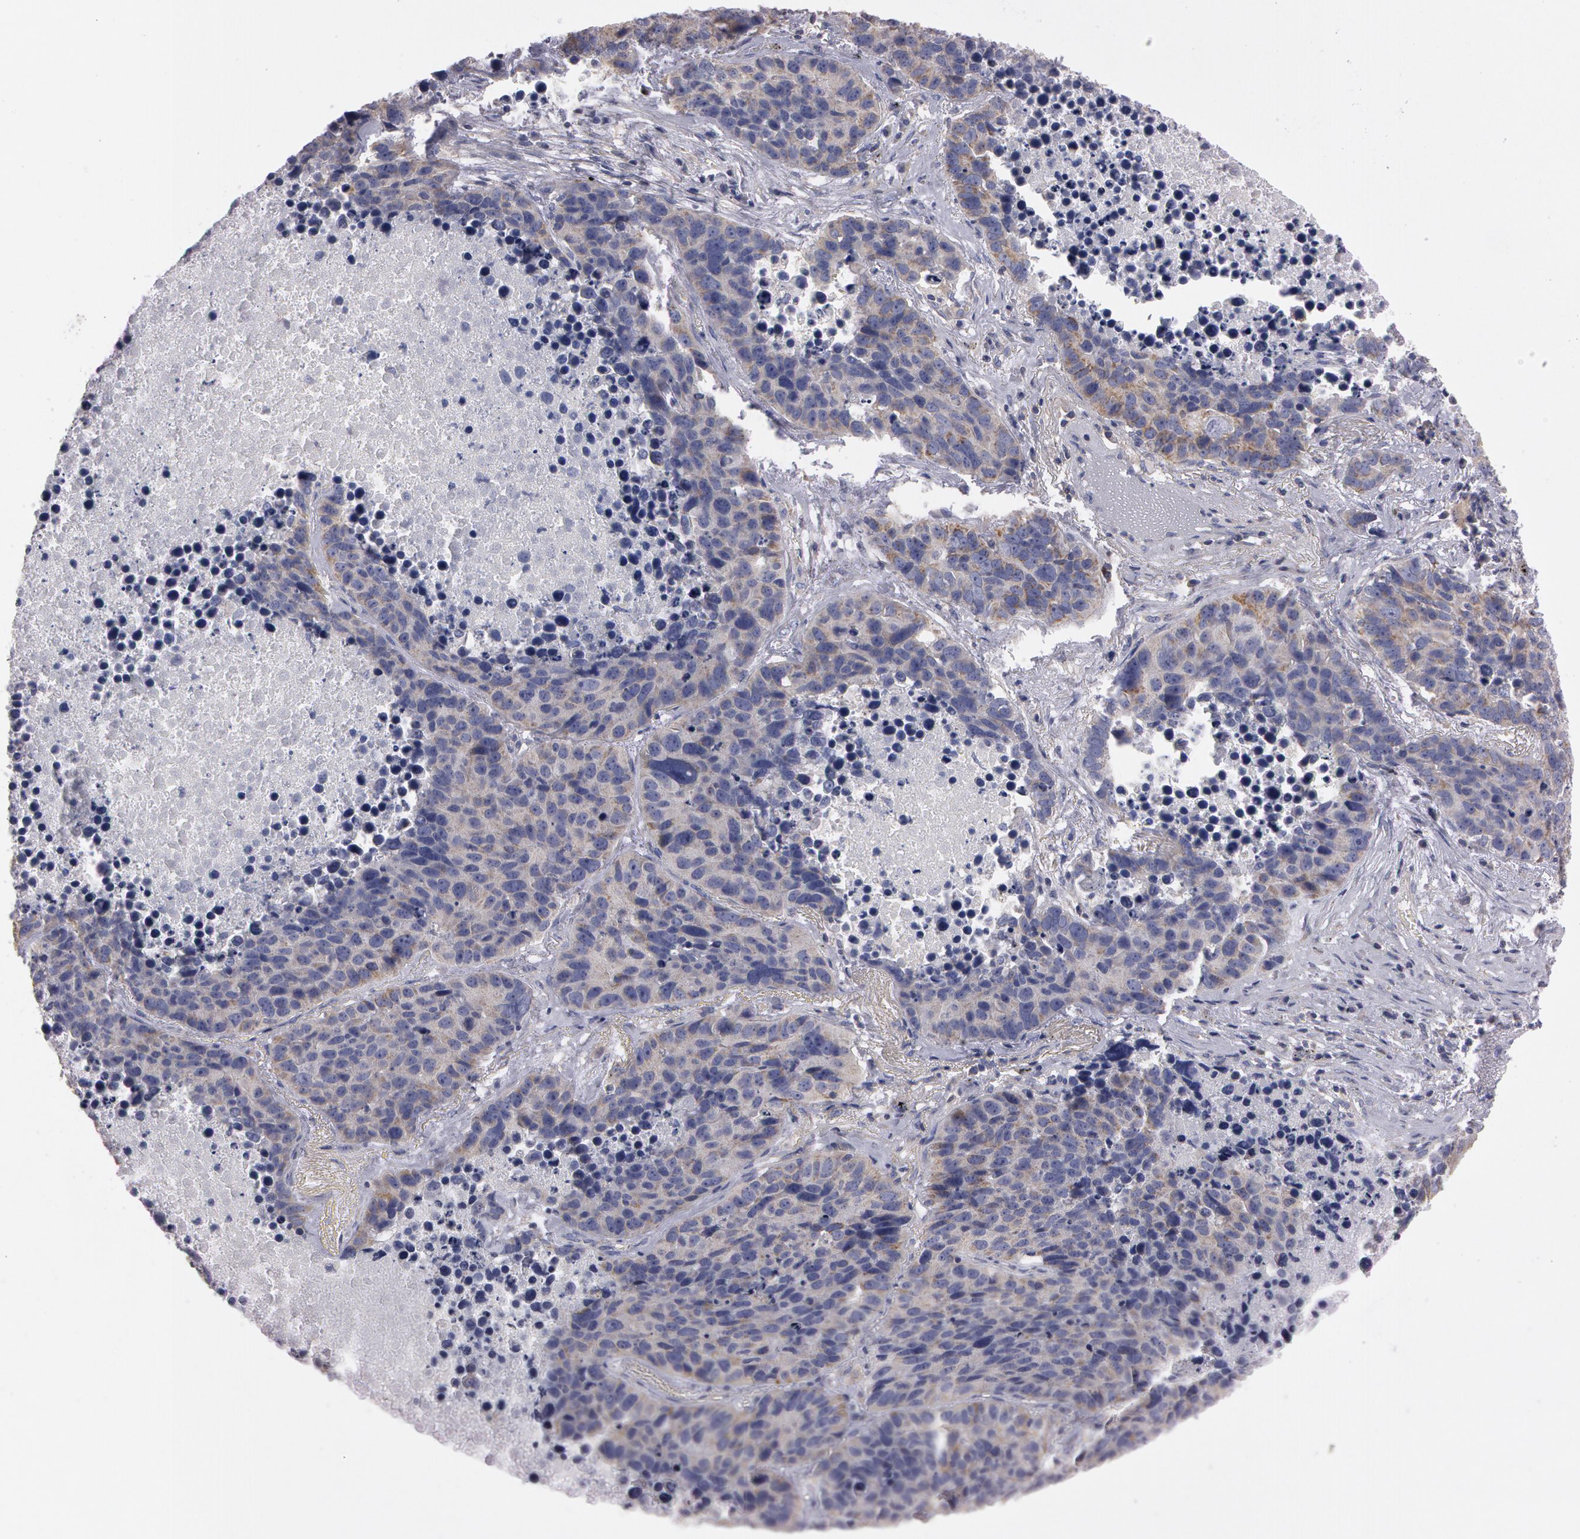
{"staining": {"intensity": "weak", "quantity": "25%-75%", "location": "cytoplasmic/membranous"}, "tissue": "lung cancer", "cell_type": "Tumor cells", "image_type": "cancer", "snomed": [{"axis": "morphology", "description": "Carcinoid, malignant, NOS"}, {"axis": "topography", "description": "Lung"}], "caption": "Carcinoid (malignant) (lung) stained for a protein displays weak cytoplasmic/membranous positivity in tumor cells.", "gene": "NEK9", "patient": {"sex": "male", "age": 60}}